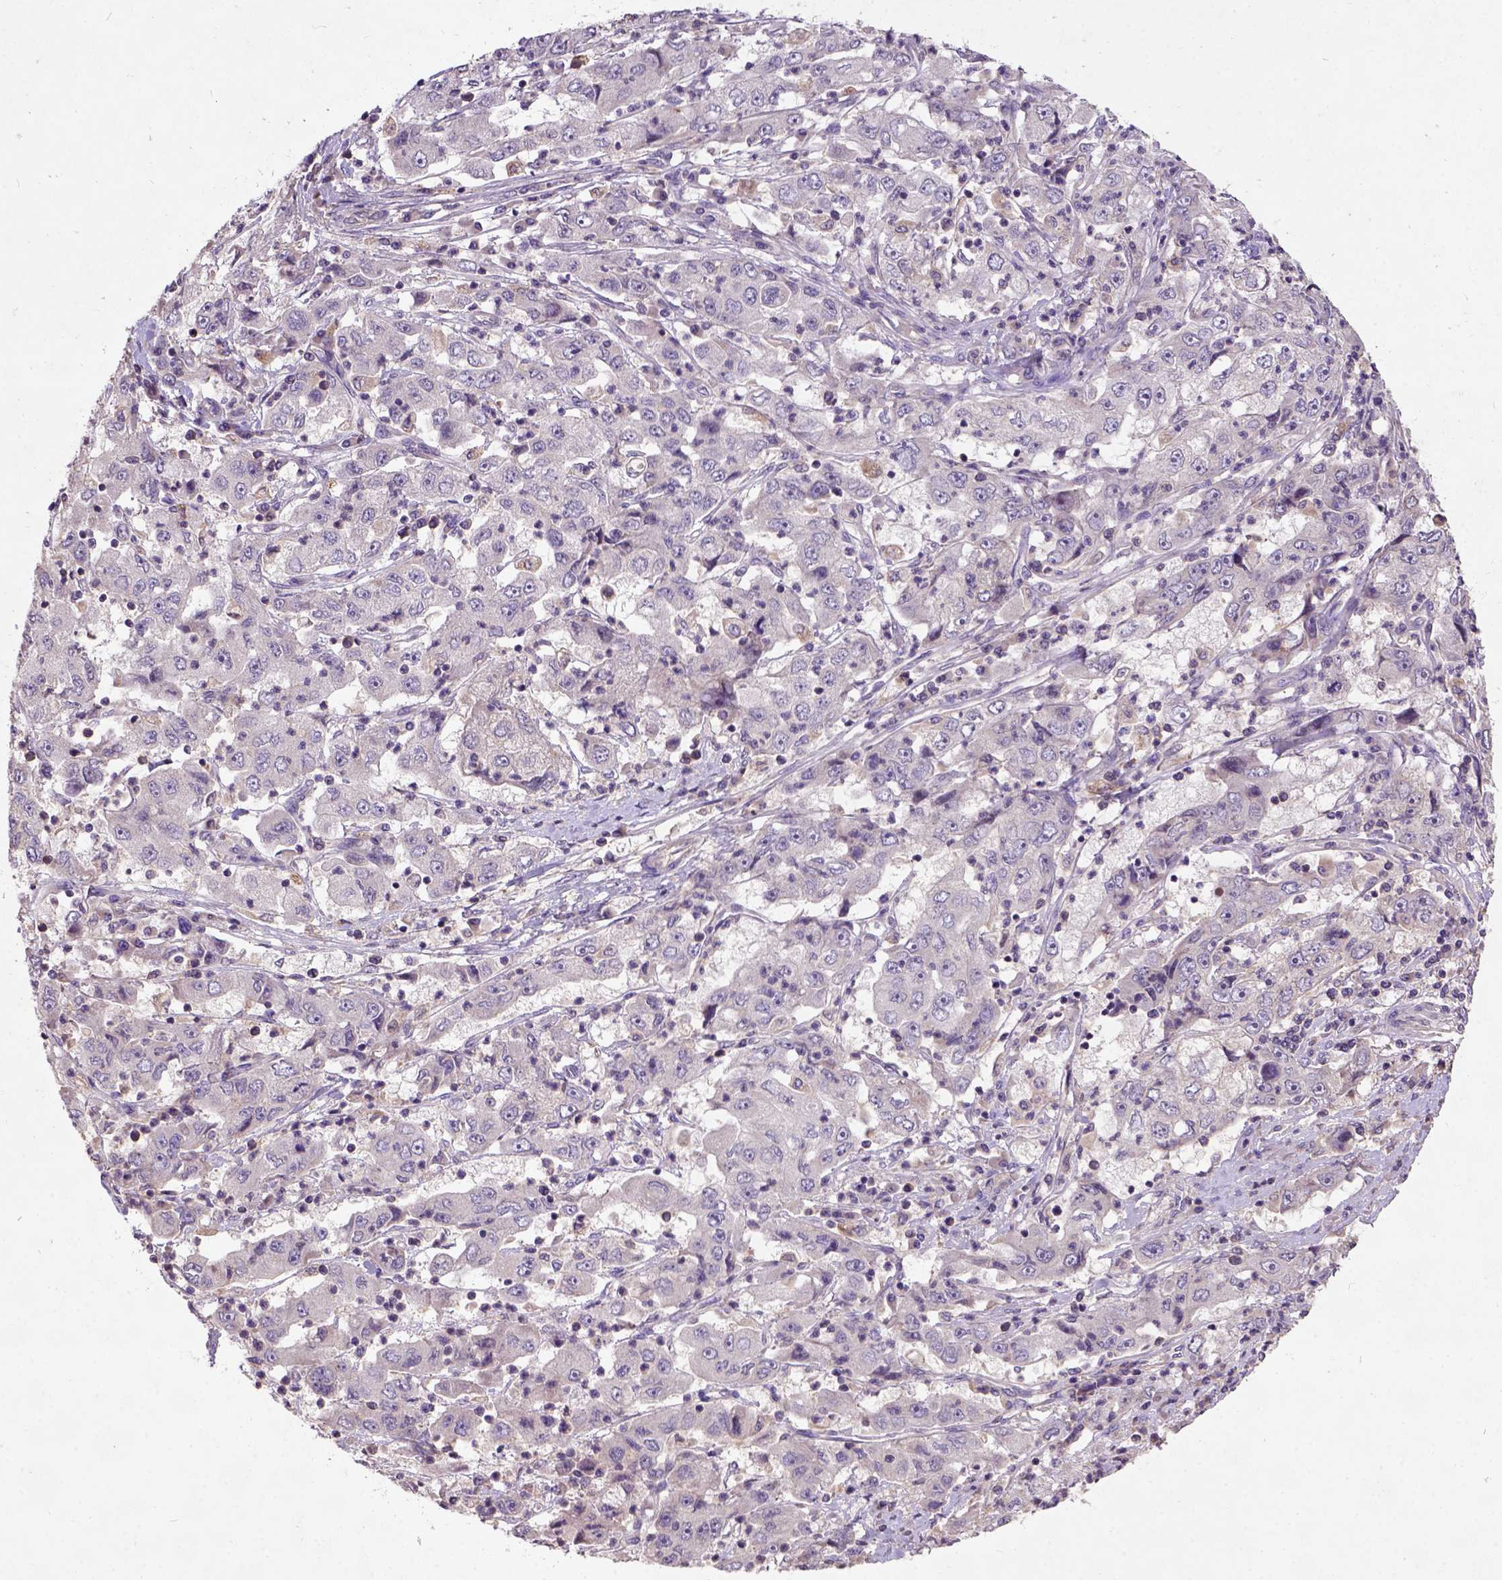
{"staining": {"intensity": "negative", "quantity": "none", "location": "none"}, "tissue": "cervical cancer", "cell_type": "Tumor cells", "image_type": "cancer", "snomed": [{"axis": "morphology", "description": "Squamous cell carcinoma, NOS"}, {"axis": "topography", "description": "Cervix"}], "caption": "DAB (3,3'-diaminobenzidine) immunohistochemical staining of squamous cell carcinoma (cervical) displays no significant staining in tumor cells.", "gene": "KBTBD8", "patient": {"sex": "female", "age": 36}}